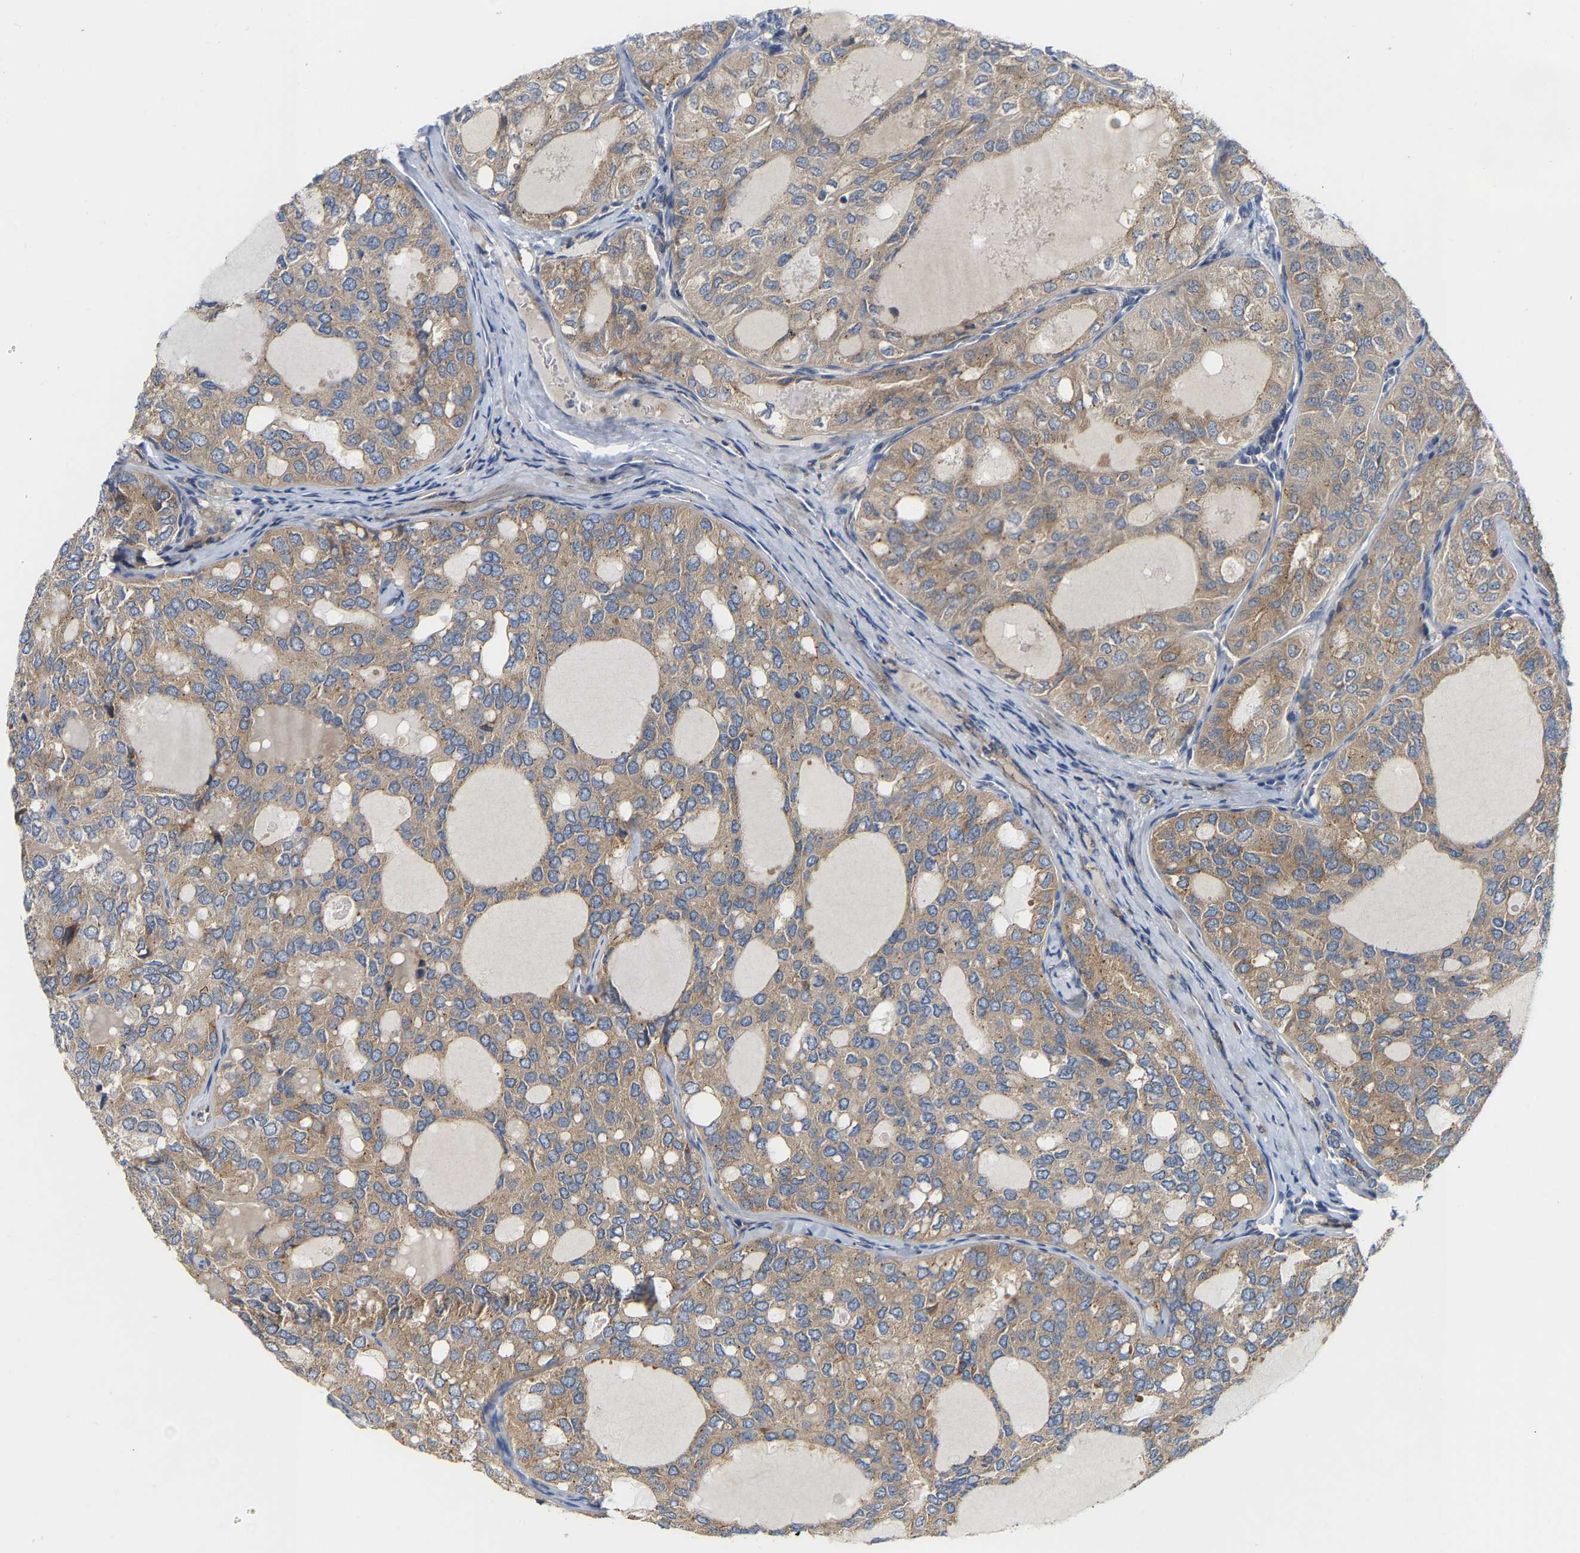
{"staining": {"intensity": "moderate", "quantity": ">75%", "location": "cytoplasmic/membranous"}, "tissue": "thyroid cancer", "cell_type": "Tumor cells", "image_type": "cancer", "snomed": [{"axis": "morphology", "description": "Follicular adenoma carcinoma, NOS"}, {"axis": "topography", "description": "Thyroid gland"}], "caption": "Human thyroid cancer stained with a brown dye shows moderate cytoplasmic/membranous positive staining in about >75% of tumor cells.", "gene": "PCNT", "patient": {"sex": "male", "age": 75}}